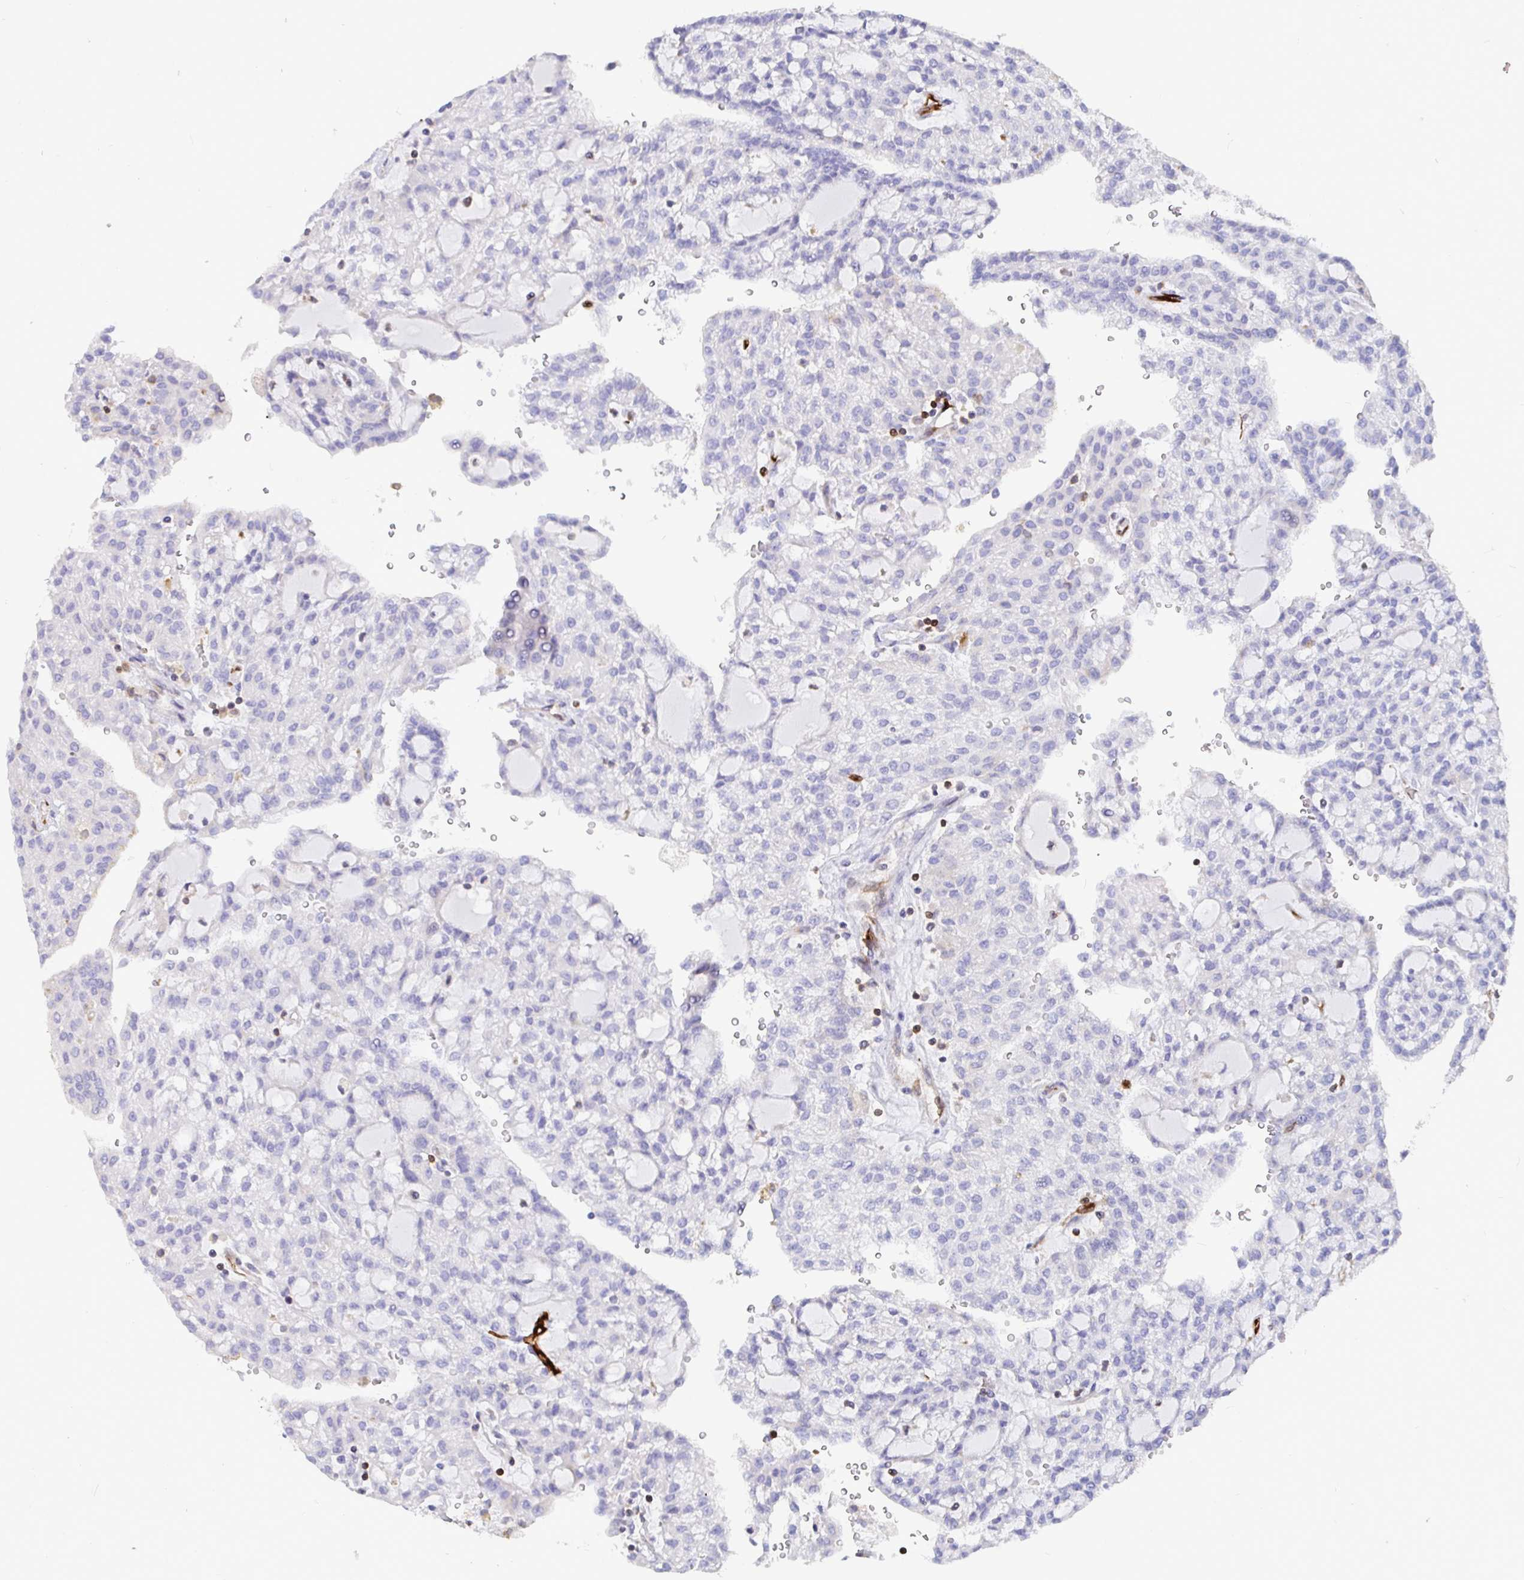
{"staining": {"intensity": "negative", "quantity": "none", "location": "none"}, "tissue": "renal cancer", "cell_type": "Tumor cells", "image_type": "cancer", "snomed": [{"axis": "morphology", "description": "Adenocarcinoma, NOS"}, {"axis": "topography", "description": "Kidney"}], "caption": "An IHC photomicrograph of renal adenocarcinoma is shown. There is no staining in tumor cells of renal adenocarcinoma.", "gene": "TP53I11", "patient": {"sex": "male", "age": 63}}